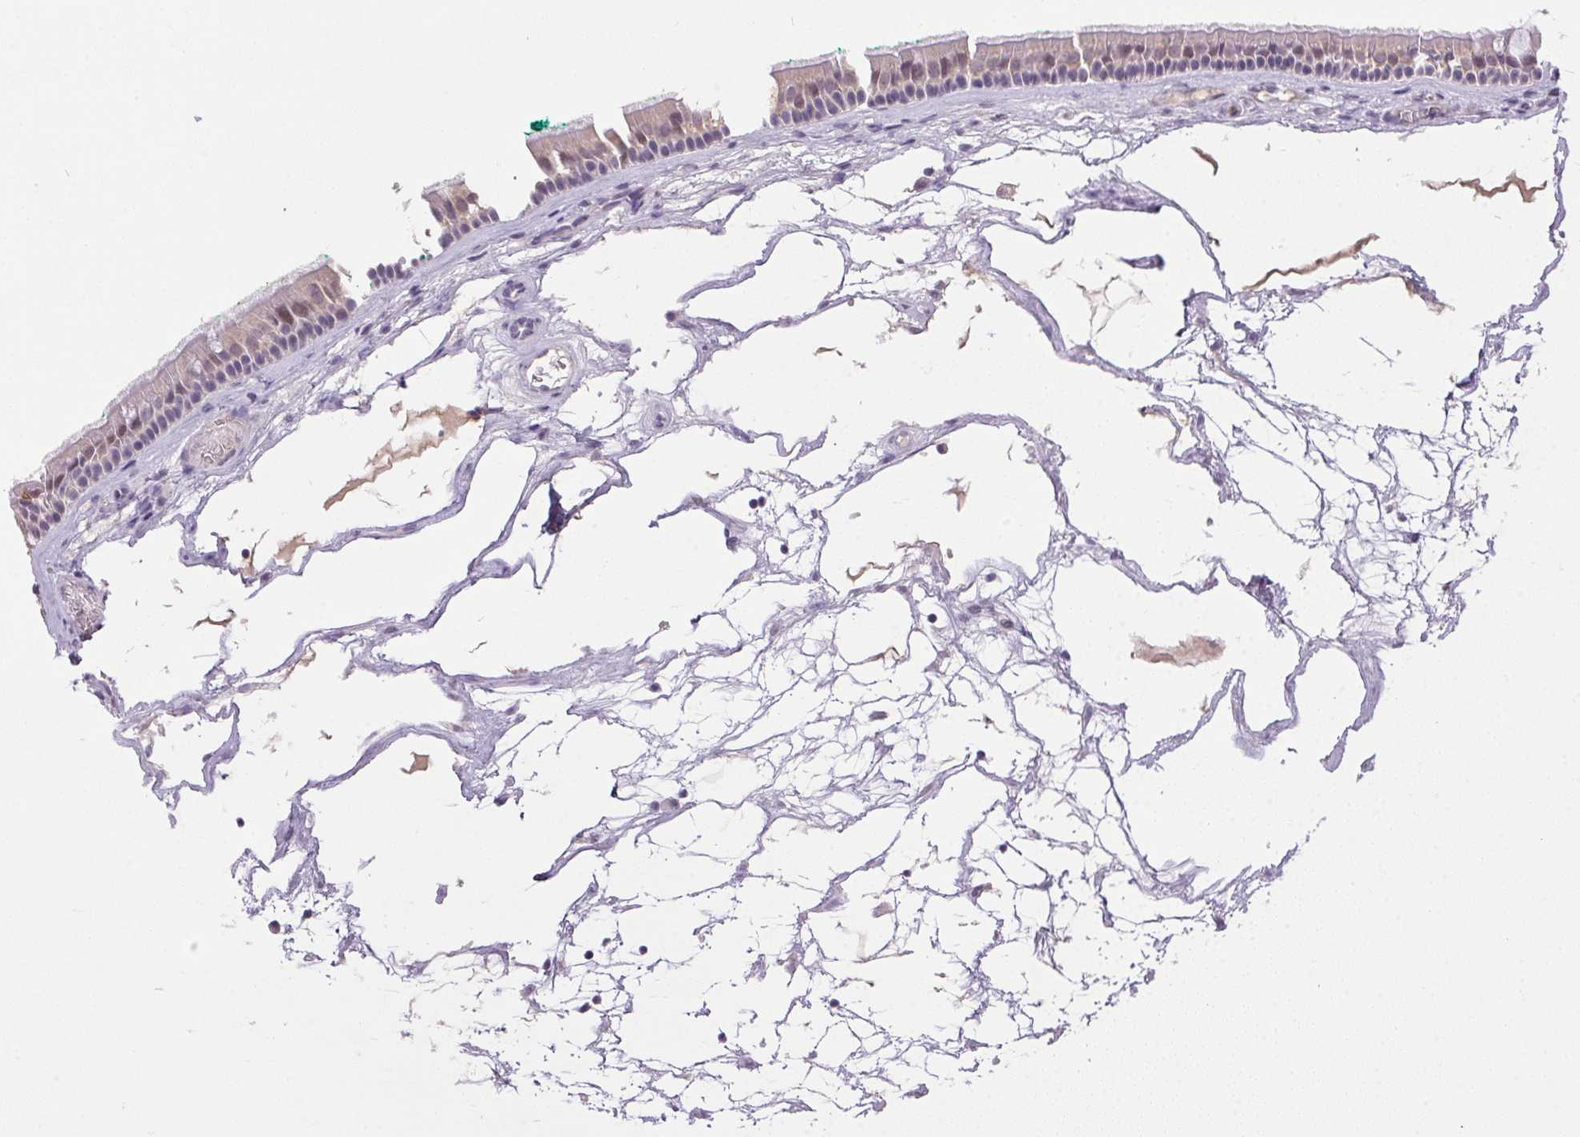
{"staining": {"intensity": "negative", "quantity": "none", "location": "none"}, "tissue": "nasopharynx", "cell_type": "Respiratory epithelial cells", "image_type": "normal", "snomed": [{"axis": "morphology", "description": "Normal tissue, NOS"}, {"axis": "topography", "description": "Nasopharynx"}], "caption": "Immunohistochemistry (IHC) micrograph of unremarkable human nasopharynx stained for a protein (brown), which demonstrates no positivity in respiratory epithelial cells. The staining is performed using DAB (3,3'-diaminobenzidine) brown chromogen with nuclei counter-stained in using hematoxylin.", "gene": "TRDN", "patient": {"sex": "male", "age": 68}}